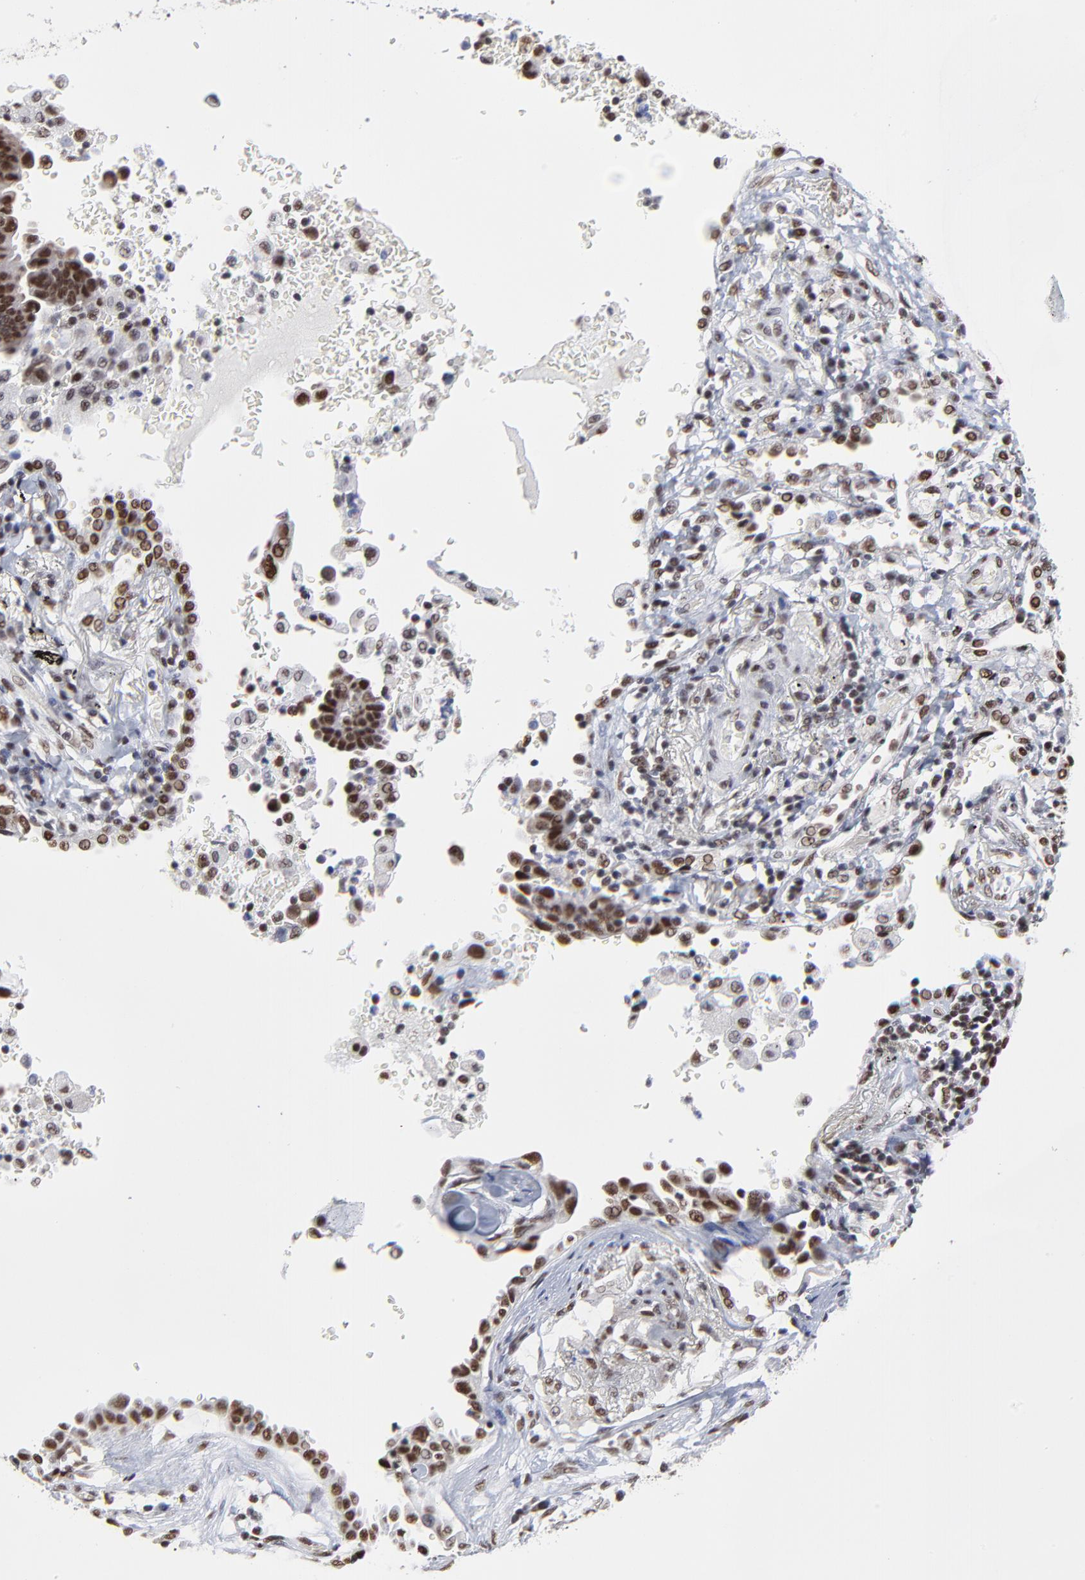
{"staining": {"intensity": "strong", "quantity": ">75%", "location": "nuclear"}, "tissue": "lung cancer", "cell_type": "Tumor cells", "image_type": "cancer", "snomed": [{"axis": "morphology", "description": "Adenocarcinoma, NOS"}, {"axis": "topography", "description": "Lung"}], "caption": "Lung adenocarcinoma stained for a protein reveals strong nuclear positivity in tumor cells.", "gene": "ZMYM3", "patient": {"sex": "female", "age": 64}}